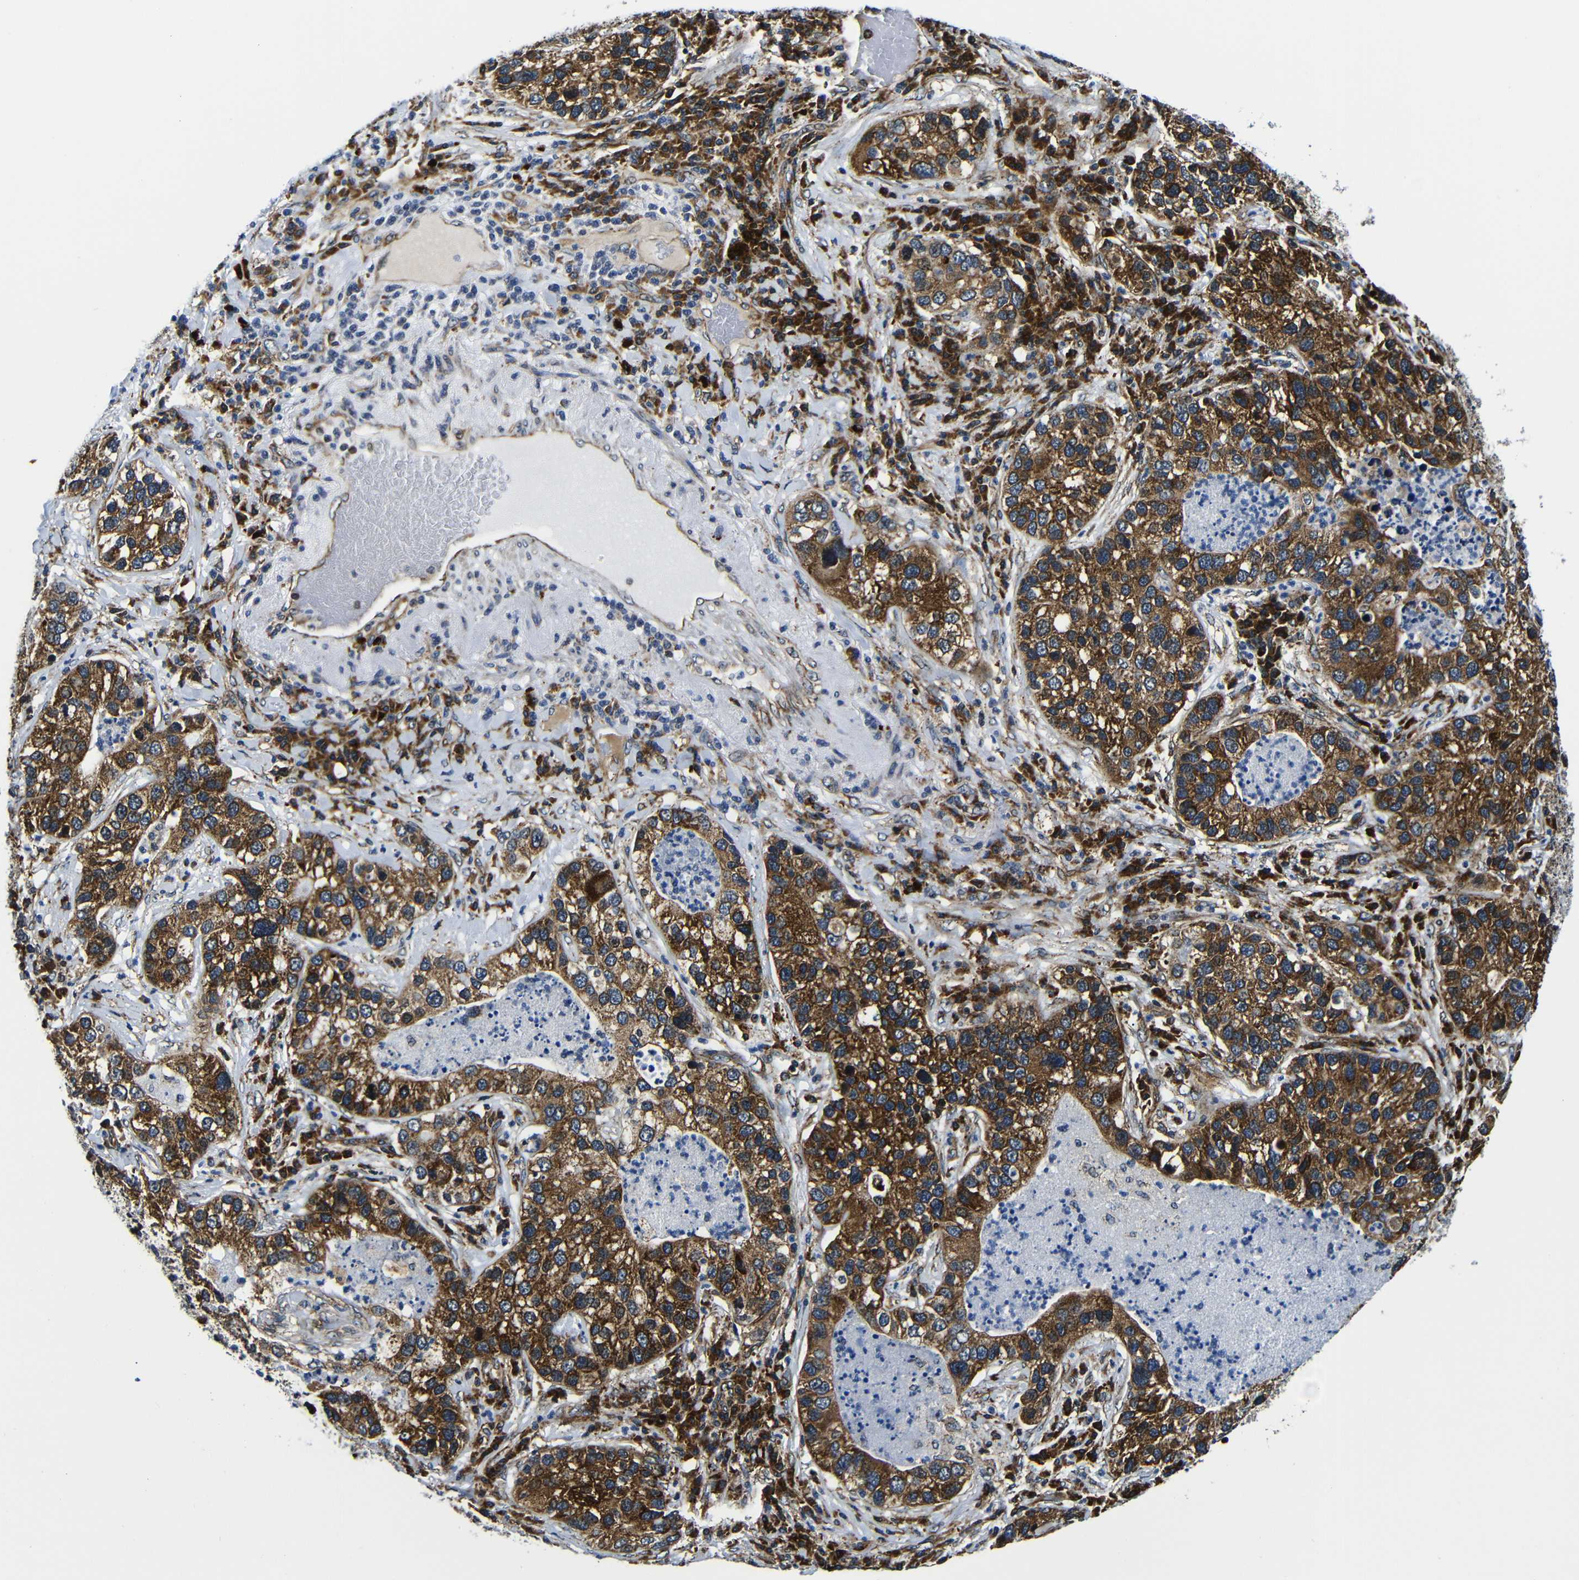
{"staining": {"intensity": "strong", "quantity": ">75%", "location": "cytoplasmic/membranous"}, "tissue": "lung cancer", "cell_type": "Tumor cells", "image_type": "cancer", "snomed": [{"axis": "morphology", "description": "Normal tissue, NOS"}, {"axis": "morphology", "description": "Adenocarcinoma, NOS"}, {"axis": "topography", "description": "Bronchus"}, {"axis": "topography", "description": "Lung"}], "caption": "Lung cancer (adenocarcinoma) was stained to show a protein in brown. There is high levels of strong cytoplasmic/membranous positivity in about >75% of tumor cells.", "gene": "ABCE1", "patient": {"sex": "male", "age": 54}}